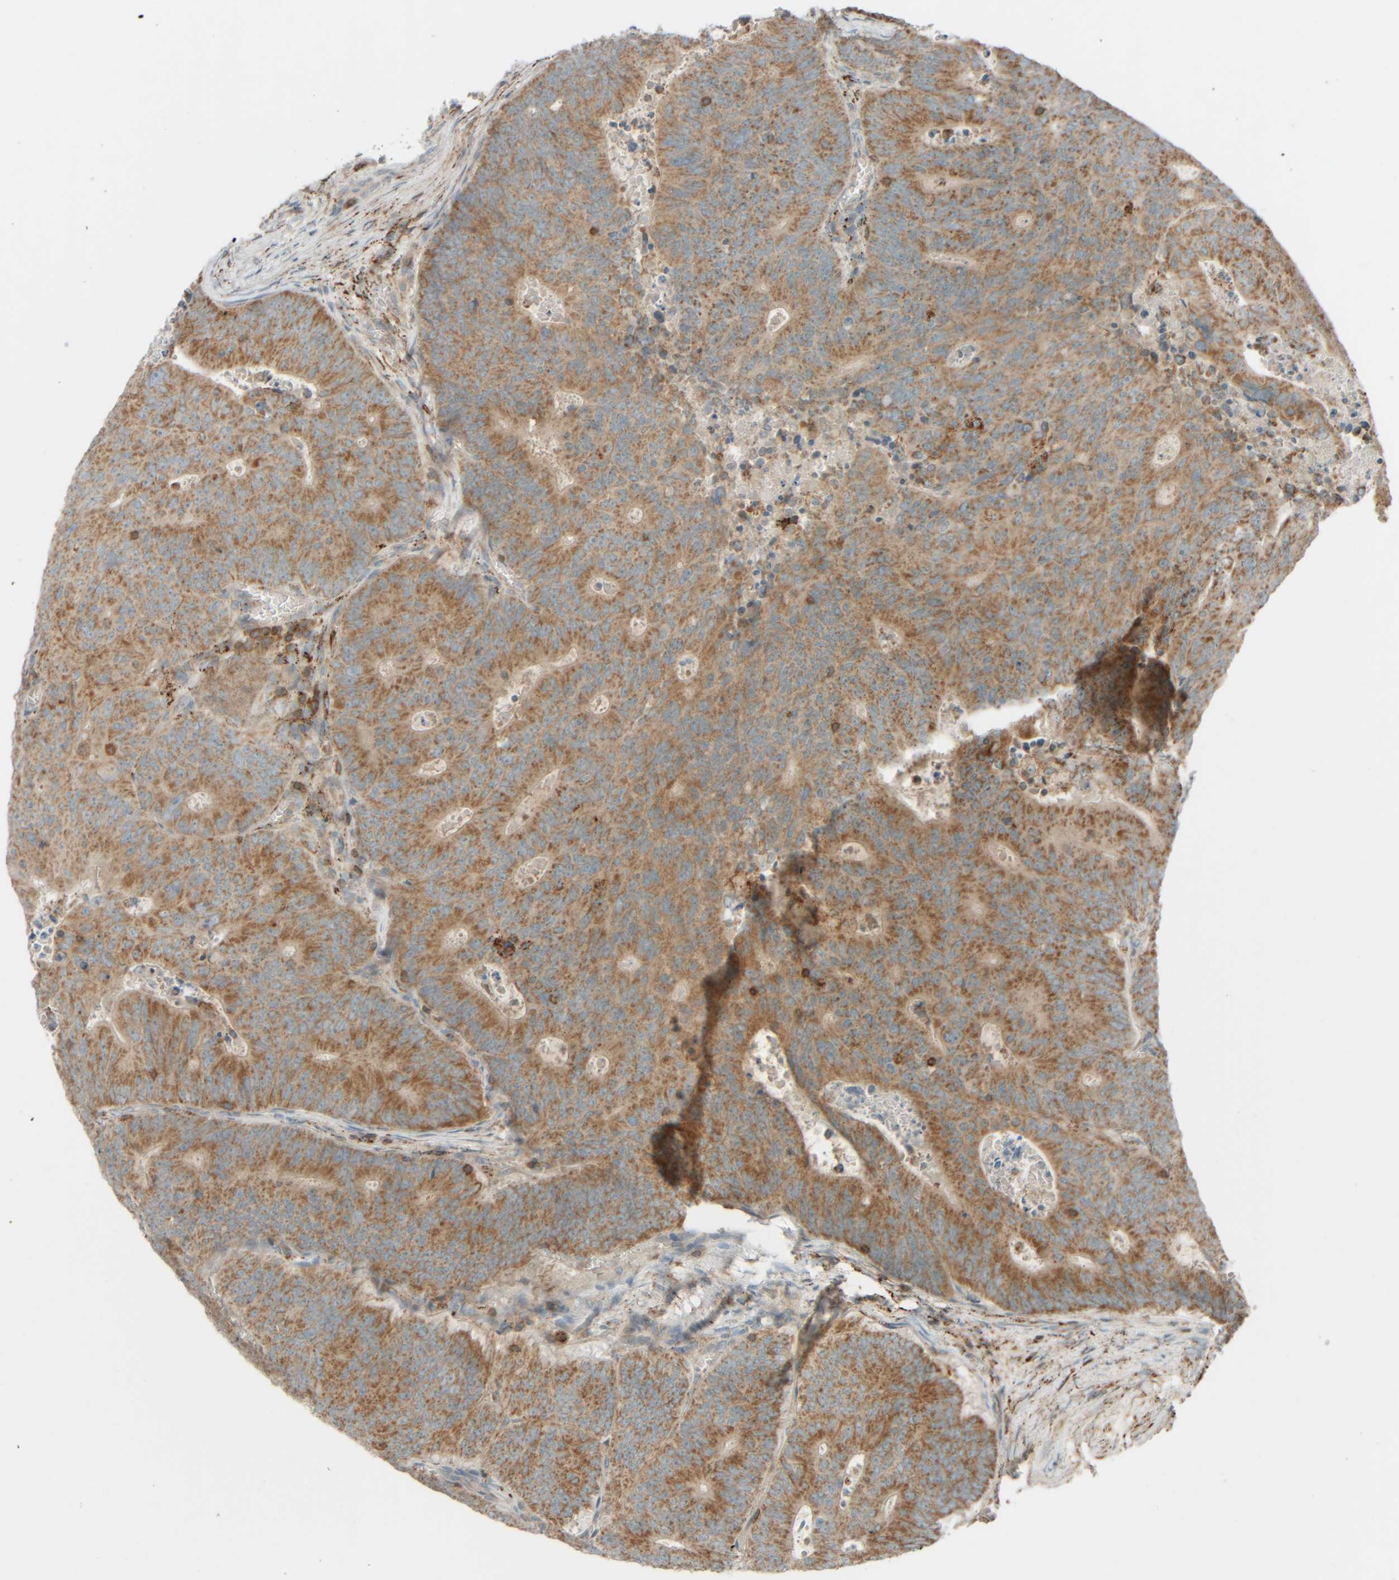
{"staining": {"intensity": "moderate", "quantity": ">75%", "location": "cytoplasmic/membranous"}, "tissue": "colorectal cancer", "cell_type": "Tumor cells", "image_type": "cancer", "snomed": [{"axis": "morphology", "description": "Adenocarcinoma, NOS"}, {"axis": "topography", "description": "Colon"}], "caption": "A medium amount of moderate cytoplasmic/membranous staining is present in about >75% of tumor cells in colorectal cancer tissue. Using DAB (brown) and hematoxylin (blue) stains, captured at high magnification using brightfield microscopy.", "gene": "SPAG5", "patient": {"sex": "male", "age": 87}}